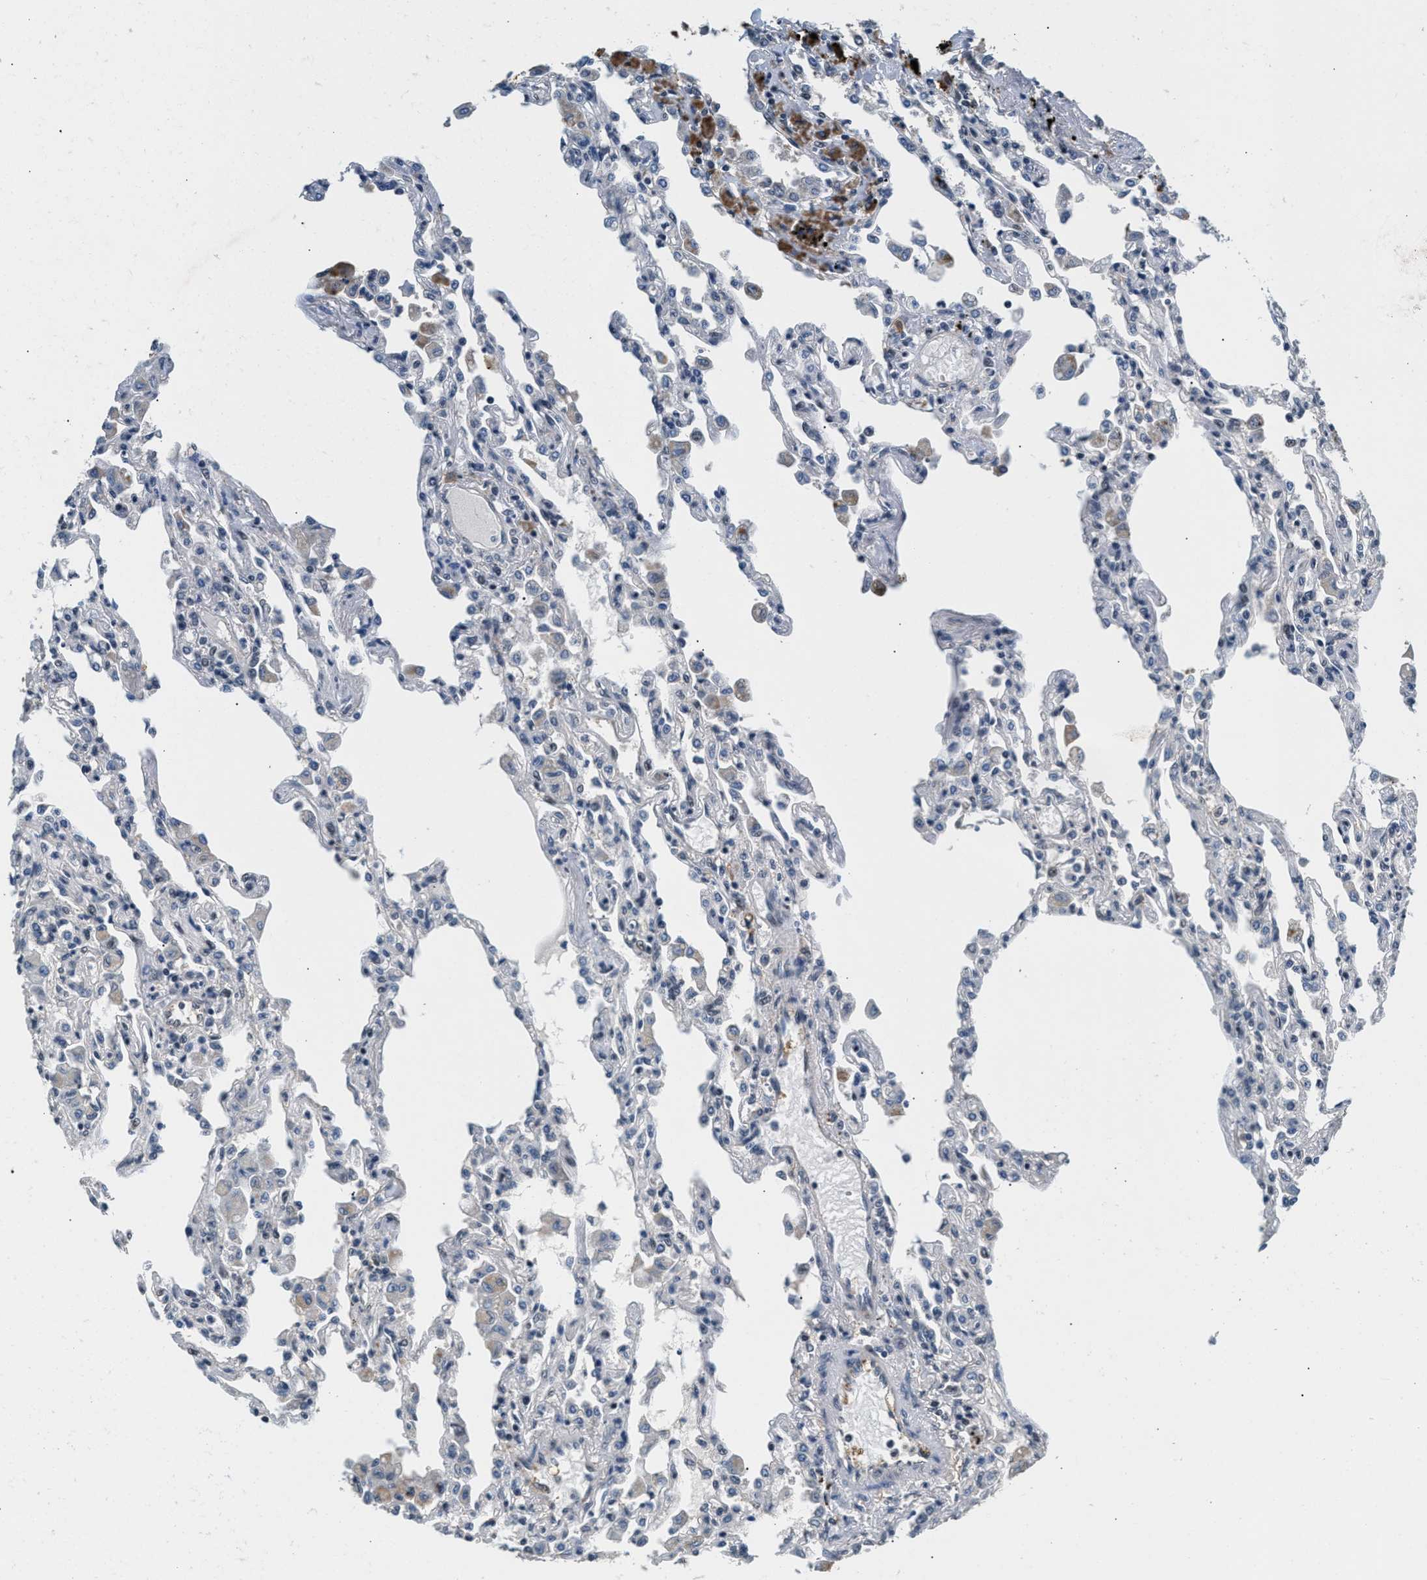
{"staining": {"intensity": "moderate", "quantity": "<25%", "location": "nuclear"}, "tissue": "lung", "cell_type": "Alveolar cells", "image_type": "normal", "snomed": [{"axis": "morphology", "description": "Normal tissue, NOS"}, {"axis": "topography", "description": "Bronchus"}, {"axis": "topography", "description": "Lung"}], "caption": "Protein expression analysis of benign human lung reveals moderate nuclear staining in about <25% of alveolar cells. The staining is performed using DAB (3,3'-diaminobenzidine) brown chromogen to label protein expression. The nuclei are counter-stained blue using hematoxylin.", "gene": "RBM33", "patient": {"sex": "female", "age": 49}}